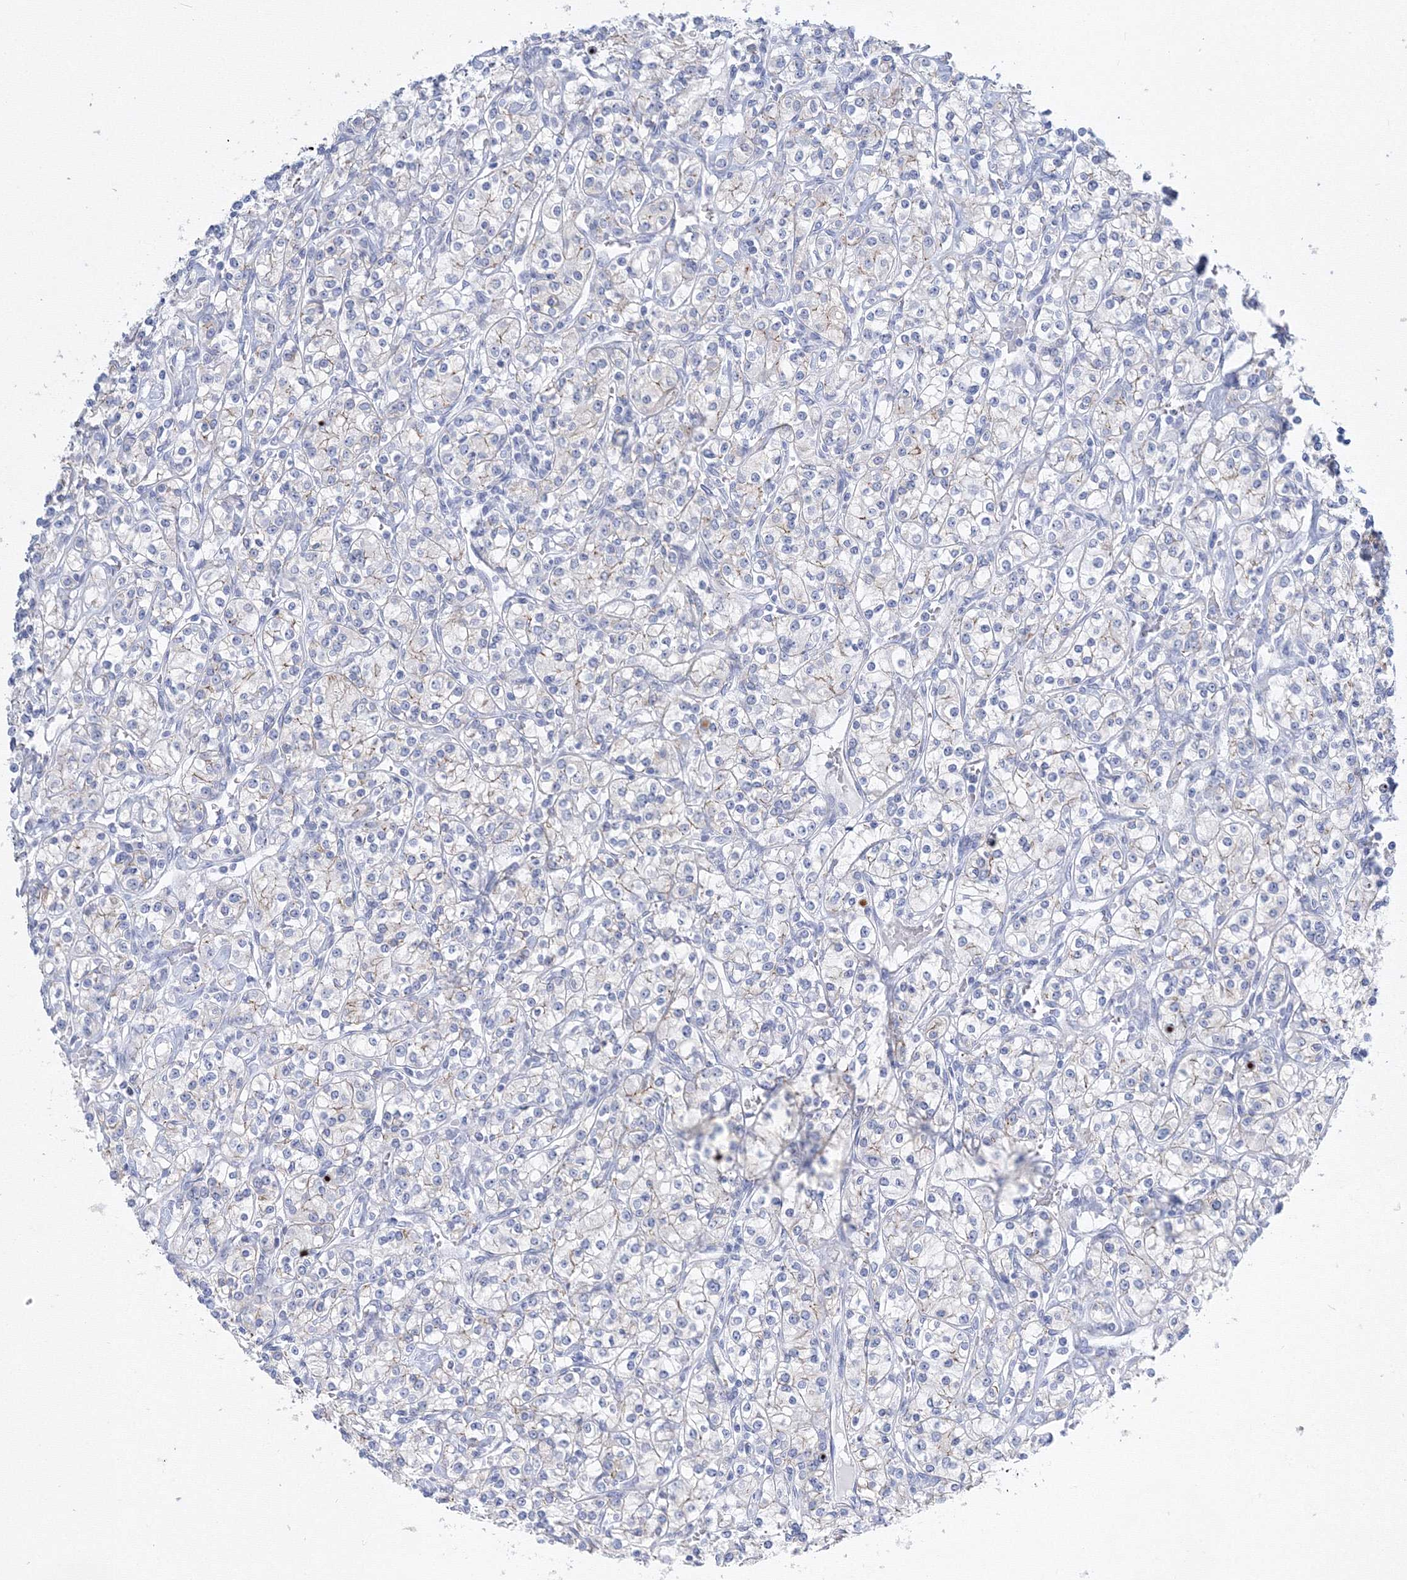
{"staining": {"intensity": "negative", "quantity": "none", "location": "none"}, "tissue": "renal cancer", "cell_type": "Tumor cells", "image_type": "cancer", "snomed": [{"axis": "morphology", "description": "Adenocarcinoma, NOS"}, {"axis": "topography", "description": "Kidney"}], "caption": "Tumor cells are negative for protein expression in human adenocarcinoma (renal).", "gene": "AASDH", "patient": {"sex": "male", "age": 77}}